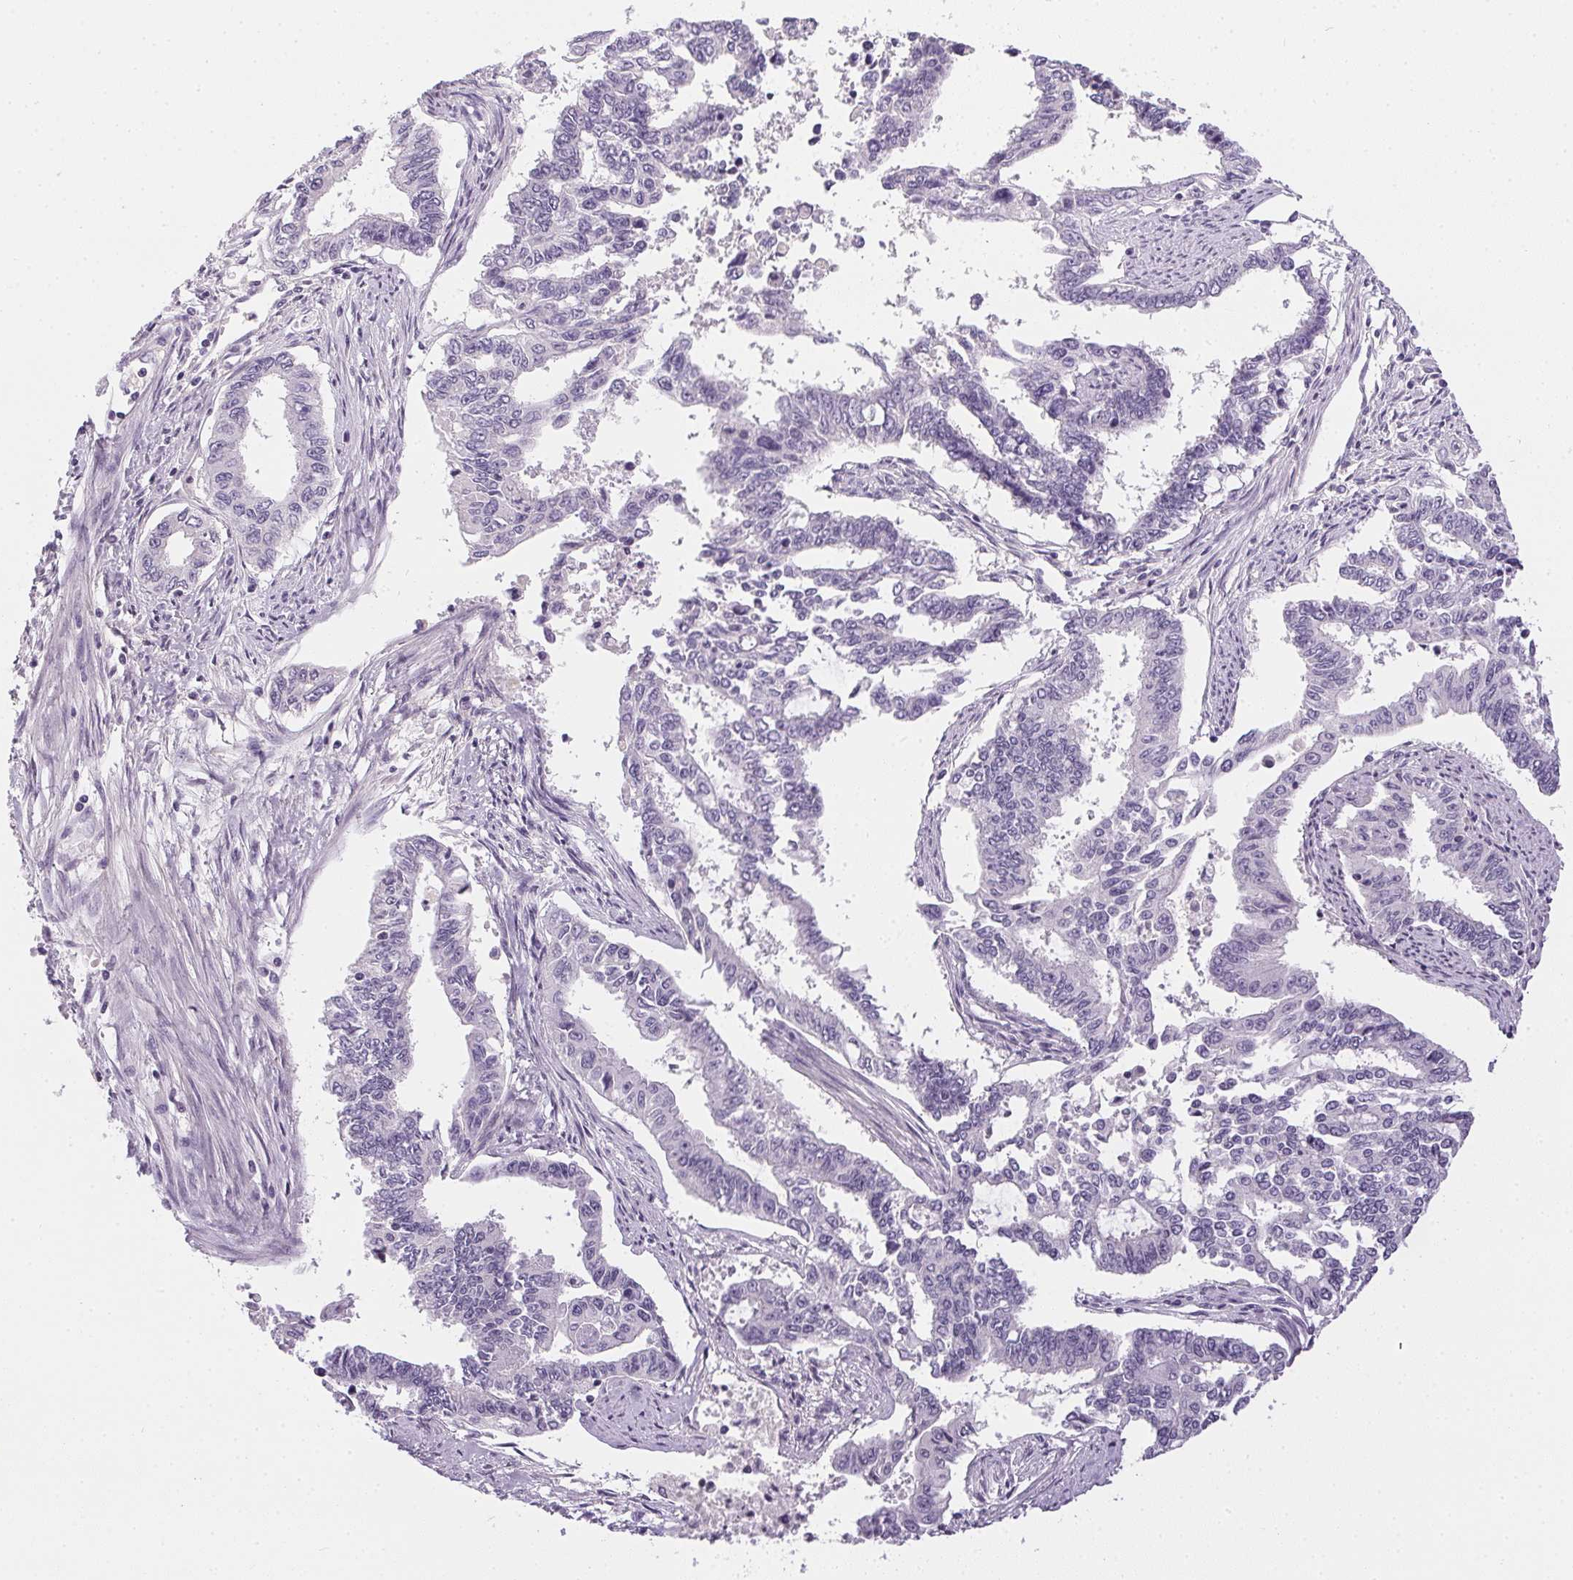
{"staining": {"intensity": "negative", "quantity": "none", "location": "none"}, "tissue": "endometrial cancer", "cell_type": "Tumor cells", "image_type": "cancer", "snomed": [{"axis": "morphology", "description": "Adenocarcinoma, NOS"}, {"axis": "topography", "description": "Uterus"}], "caption": "Immunohistochemistry photomicrograph of neoplastic tissue: adenocarcinoma (endometrial) stained with DAB (3,3'-diaminobenzidine) demonstrates no significant protein staining in tumor cells. (Stains: DAB immunohistochemistry with hematoxylin counter stain, Microscopy: brightfield microscopy at high magnification).", "gene": "PPY", "patient": {"sex": "female", "age": 59}}